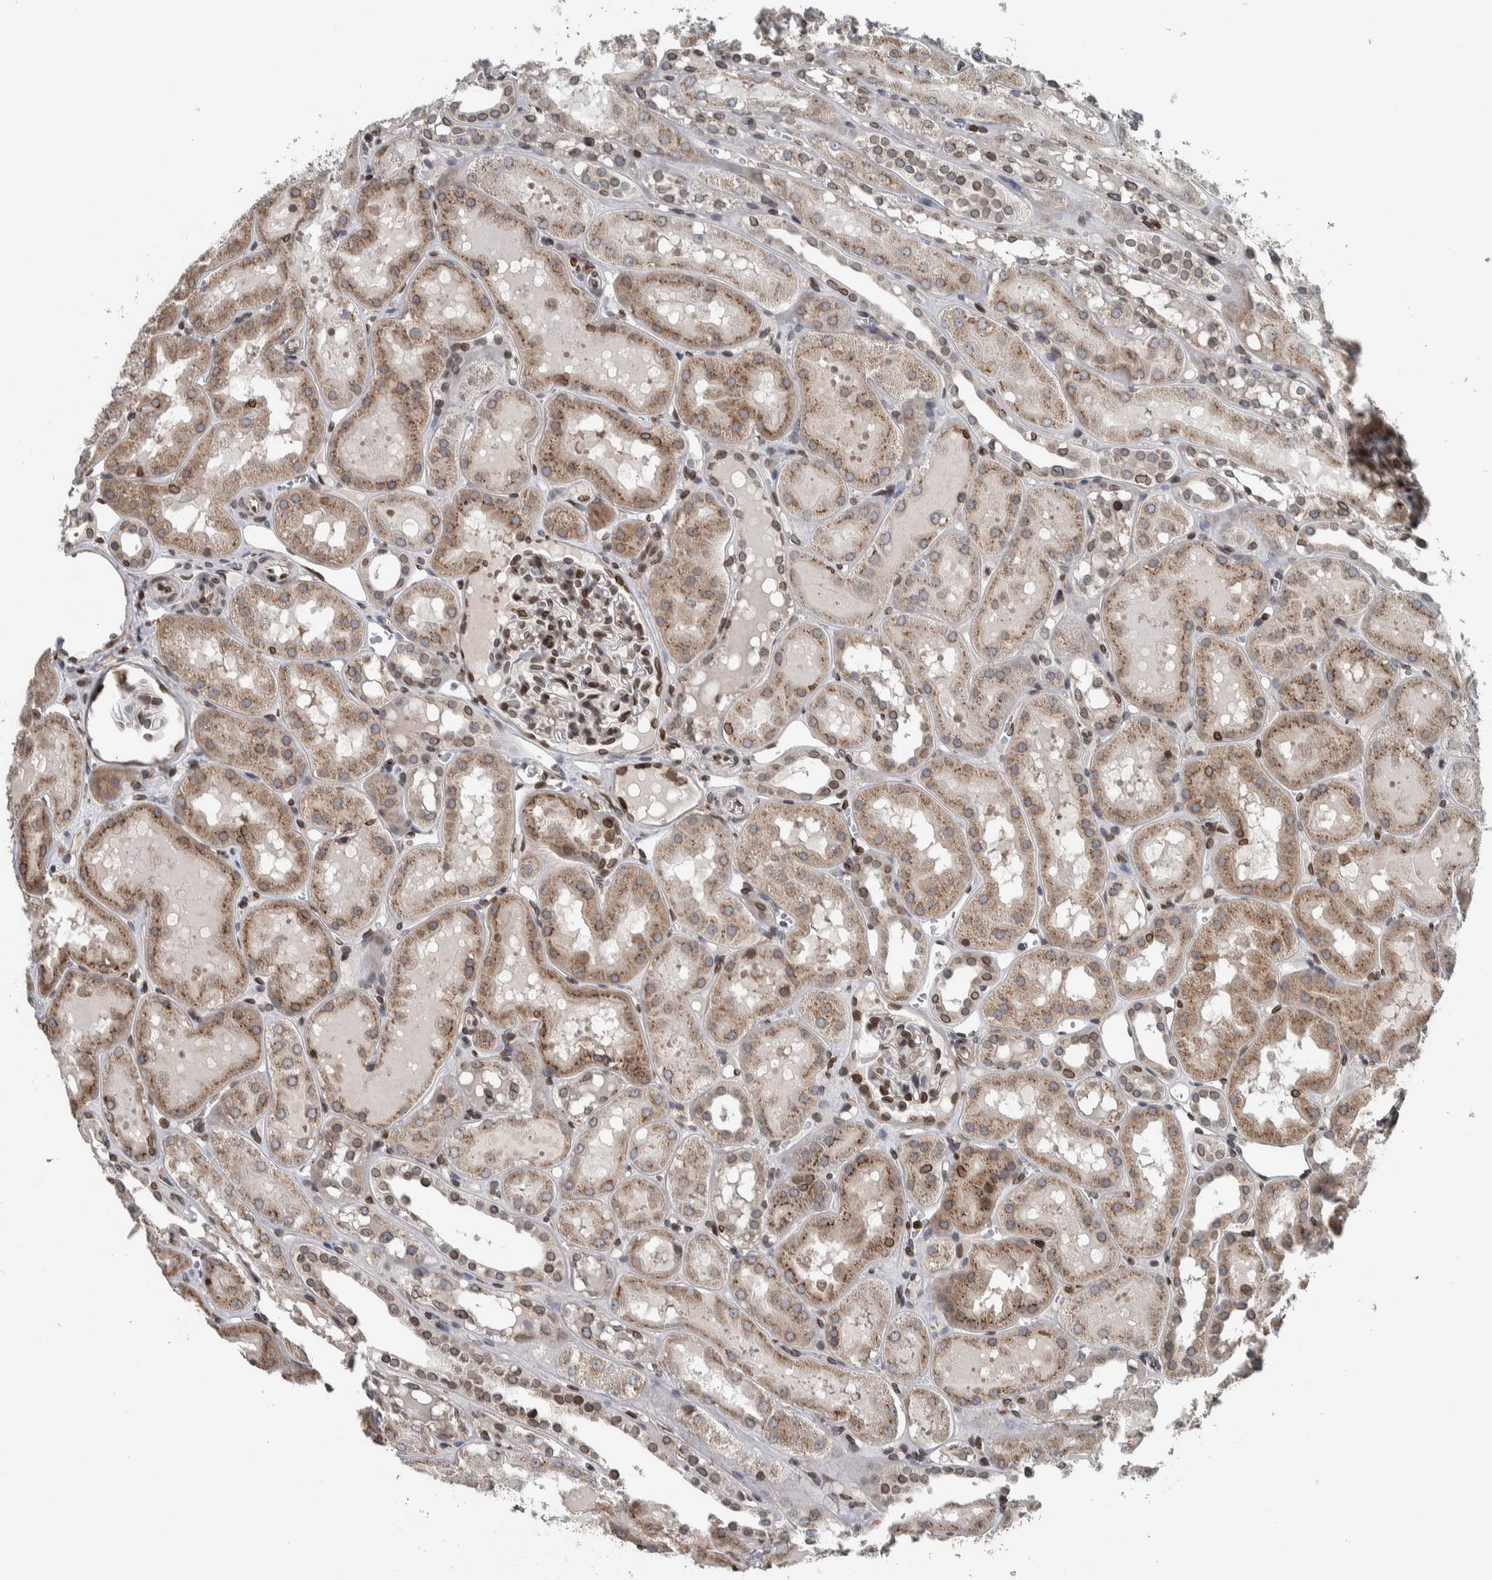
{"staining": {"intensity": "moderate", "quantity": "25%-75%", "location": "cytoplasmic/membranous,nuclear"}, "tissue": "kidney", "cell_type": "Cells in glomeruli", "image_type": "normal", "snomed": [{"axis": "morphology", "description": "Normal tissue, NOS"}, {"axis": "topography", "description": "Kidney"}, {"axis": "topography", "description": "Urinary bladder"}], "caption": "A medium amount of moderate cytoplasmic/membranous,nuclear positivity is appreciated in about 25%-75% of cells in glomeruli in normal kidney.", "gene": "FAM135B", "patient": {"sex": "male", "age": 16}}